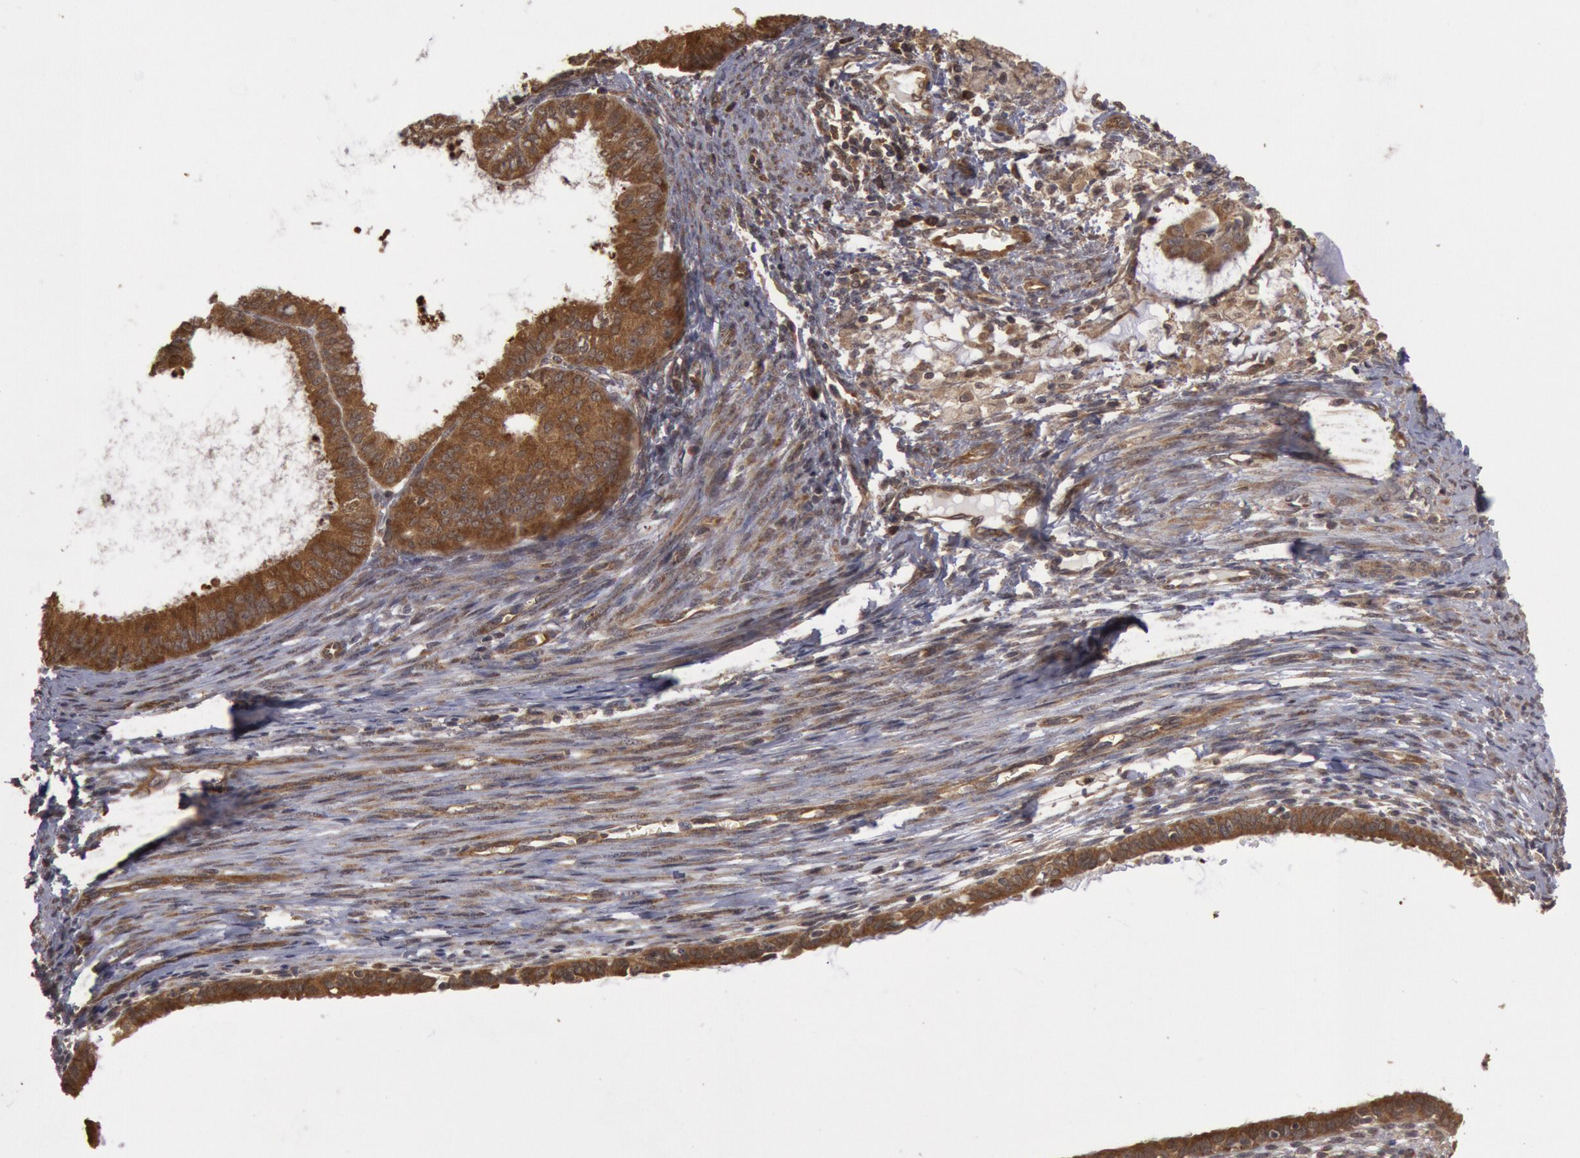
{"staining": {"intensity": "strong", "quantity": ">75%", "location": "cytoplasmic/membranous"}, "tissue": "endometrial cancer", "cell_type": "Tumor cells", "image_type": "cancer", "snomed": [{"axis": "morphology", "description": "Adenocarcinoma, NOS"}, {"axis": "topography", "description": "Endometrium"}], "caption": "Immunohistochemical staining of human endometrial cancer reveals high levels of strong cytoplasmic/membranous staining in approximately >75% of tumor cells.", "gene": "USP14", "patient": {"sex": "female", "age": 76}}